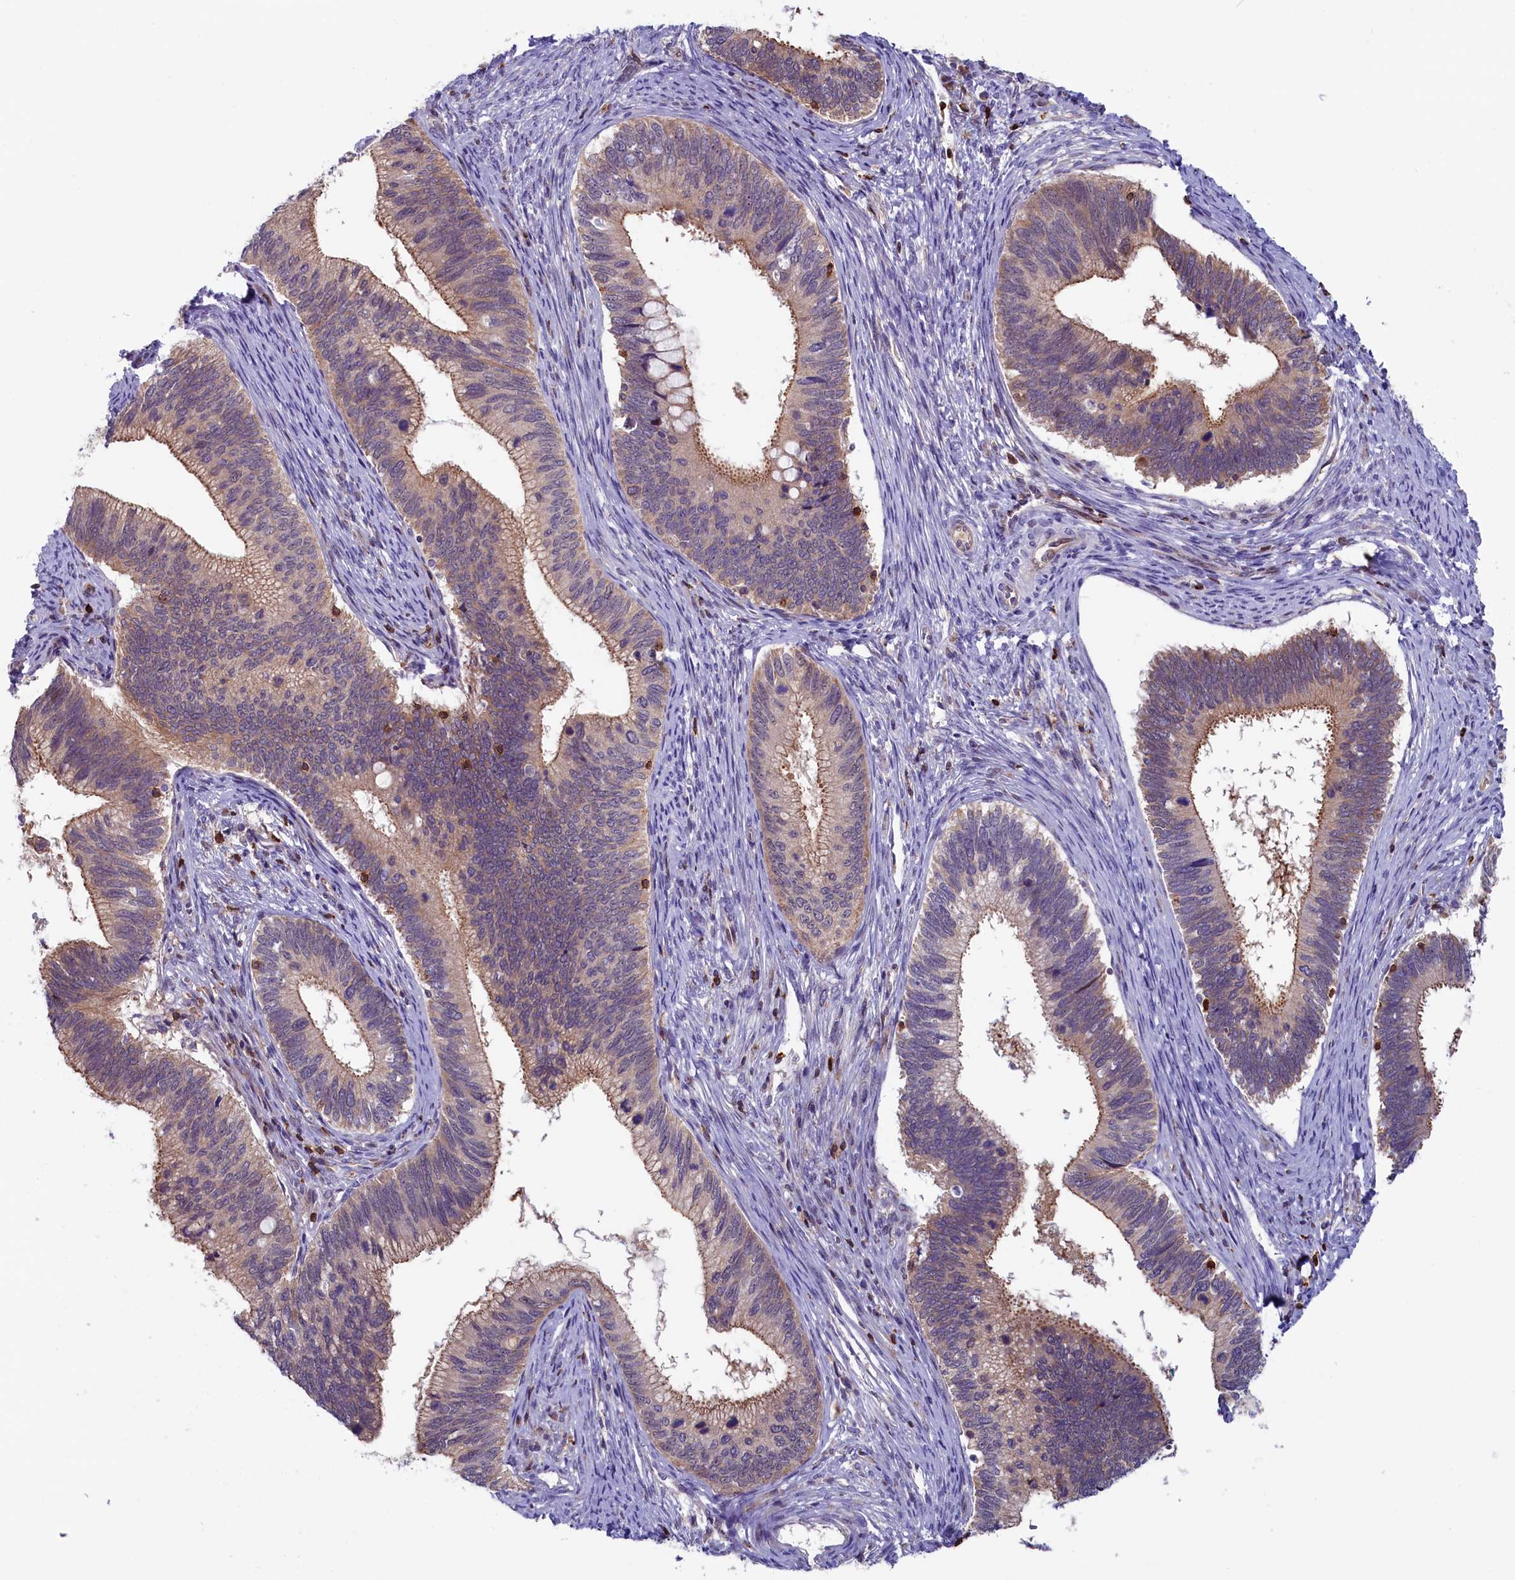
{"staining": {"intensity": "moderate", "quantity": "25%-75%", "location": "cytoplasmic/membranous"}, "tissue": "cervical cancer", "cell_type": "Tumor cells", "image_type": "cancer", "snomed": [{"axis": "morphology", "description": "Adenocarcinoma, NOS"}, {"axis": "topography", "description": "Cervix"}], "caption": "Adenocarcinoma (cervical) stained with a brown dye reveals moderate cytoplasmic/membranous positive staining in approximately 25%-75% of tumor cells.", "gene": "CIAPIN1", "patient": {"sex": "female", "age": 42}}